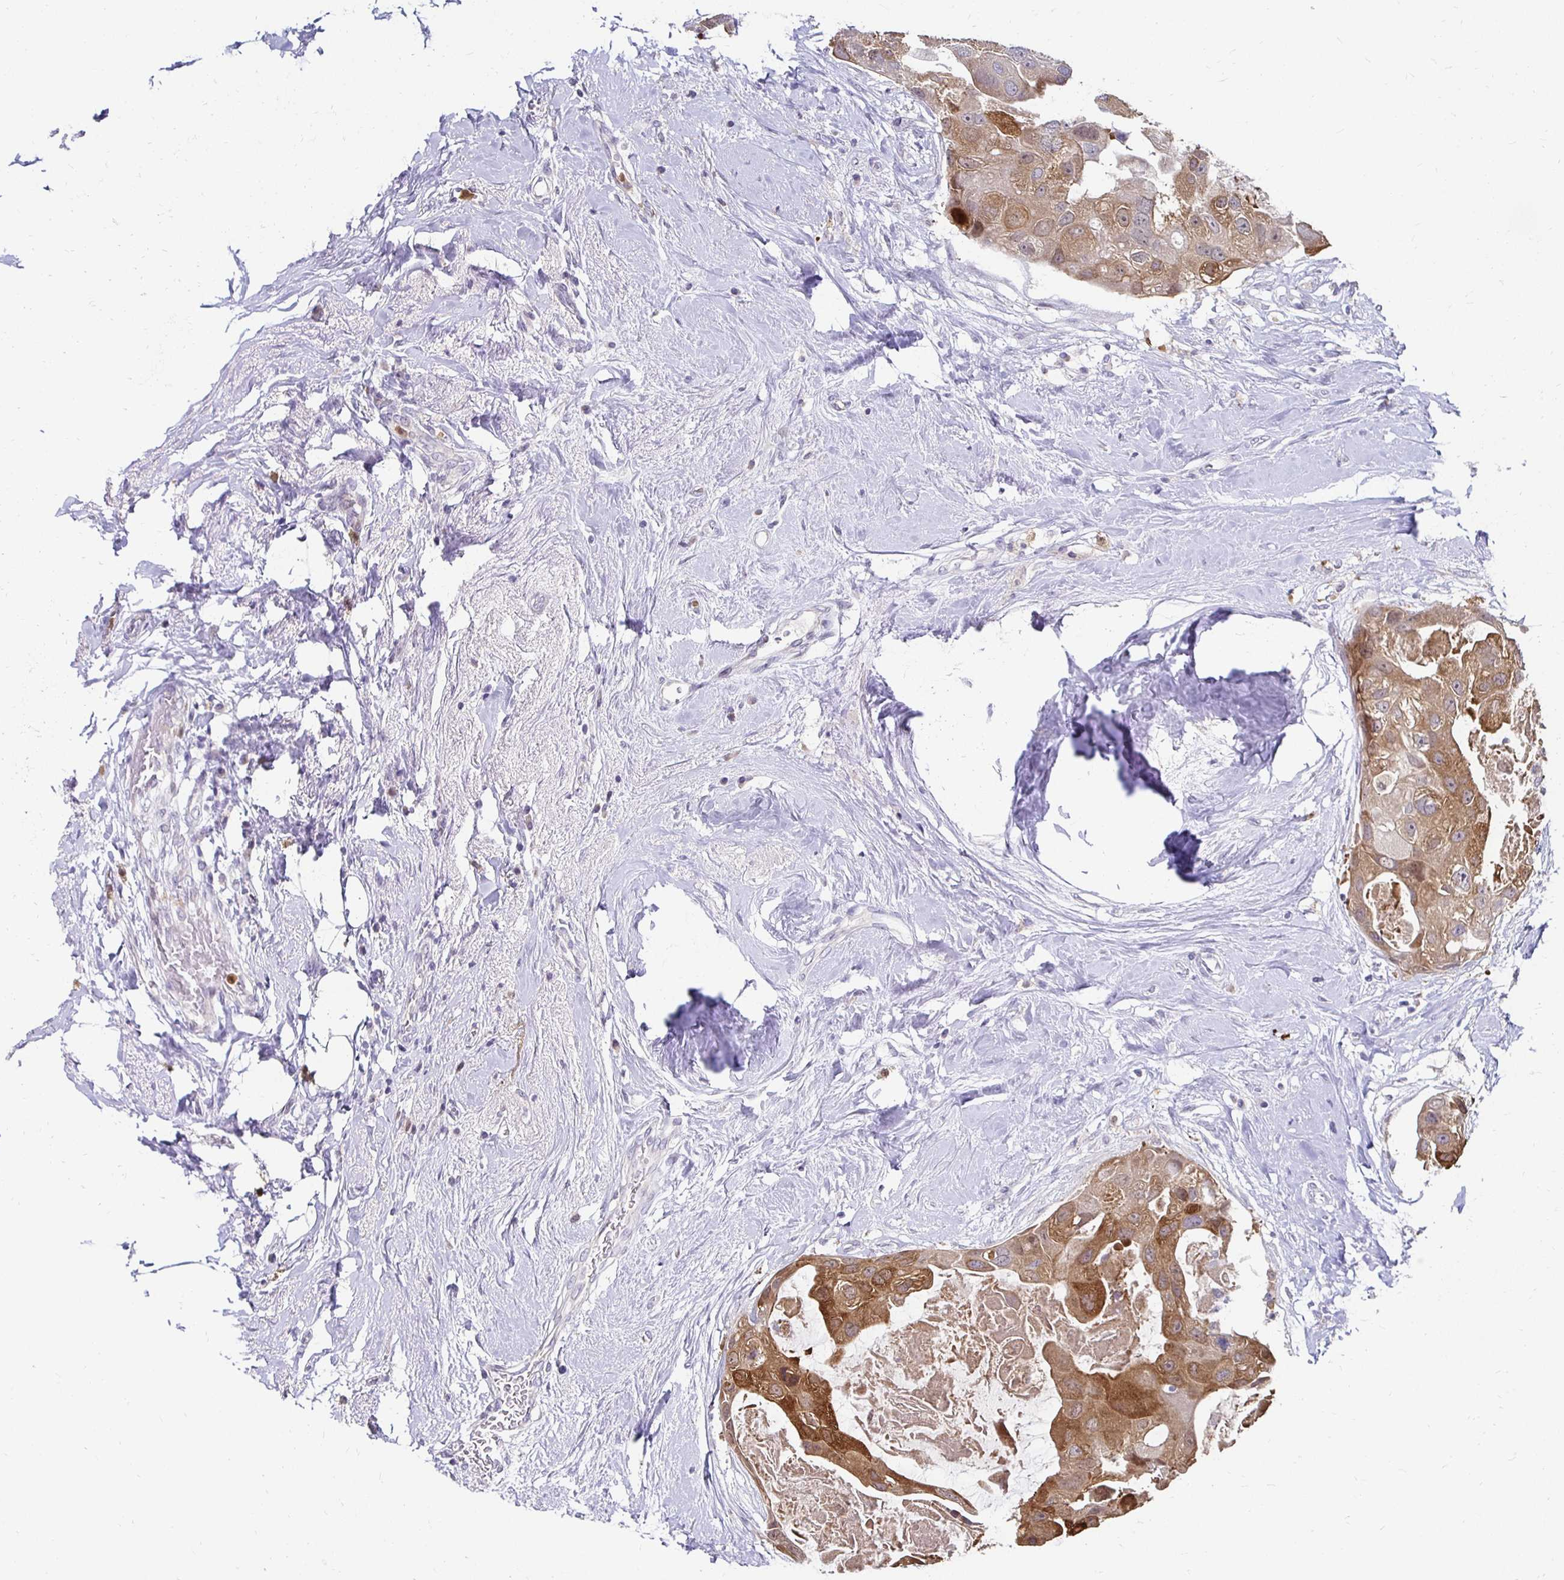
{"staining": {"intensity": "moderate", "quantity": ">75%", "location": "cytoplasmic/membranous"}, "tissue": "breast cancer", "cell_type": "Tumor cells", "image_type": "cancer", "snomed": [{"axis": "morphology", "description": "Duct carcinoma"}, {"axis": "topography", "description": "Breast"}], "caption": "Tumor cells reveal medium levels of moderate cytoplasmic/membranous positivity in approximately >75% of cells in human breast cancer (invasive ductal carcinoma). (IHC, brightfield microscopy, high magnification).", "gene": "PADI2", "patient": {"sex": "female", "age": 43}}